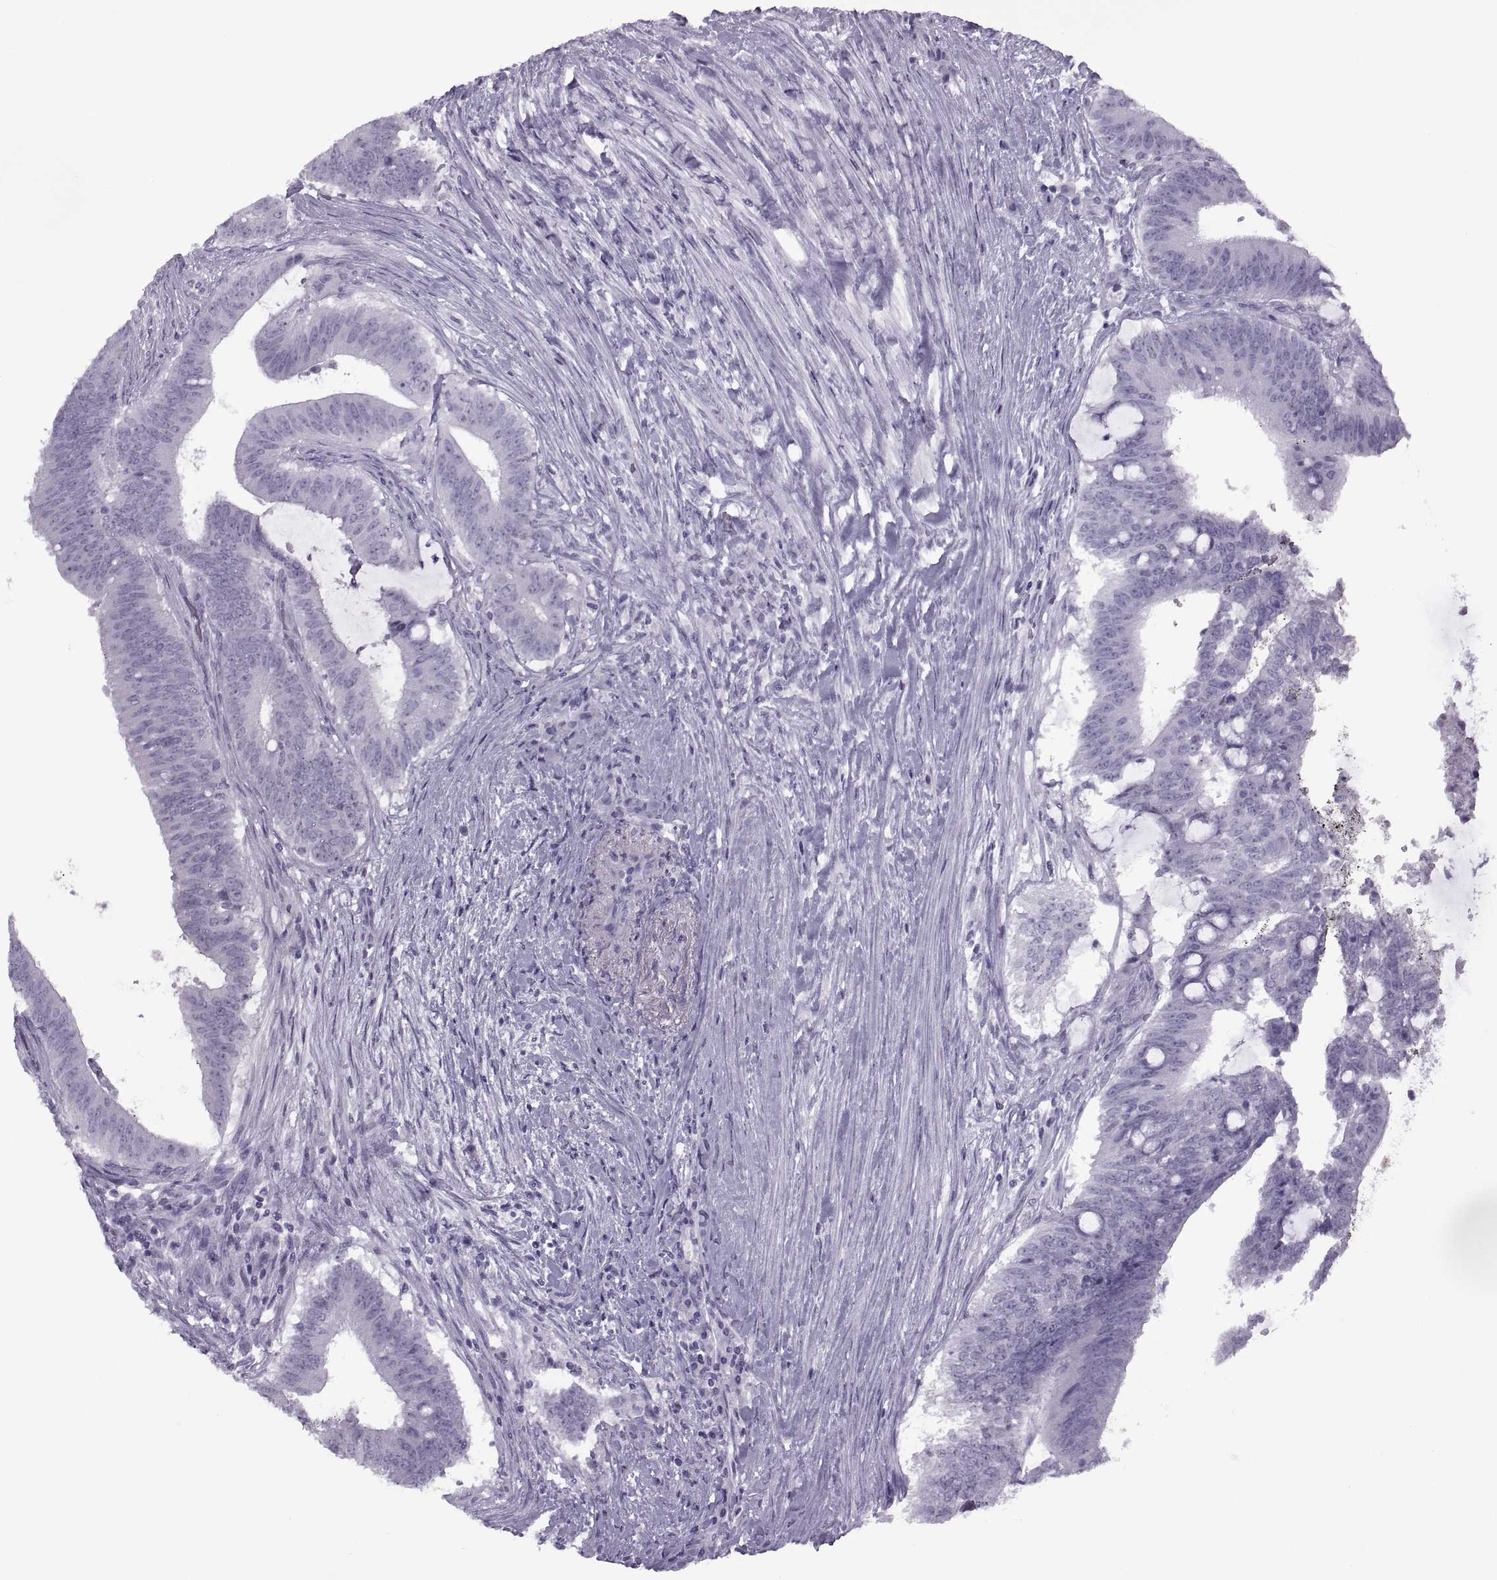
{"staining": {"intensity": "negative", "quantity": "none", "location": "none"}, "tissue": "colorectal cancer", "cell_type": "Tumor cells", "image_type": "cancer", "snomed": [{"axis": "morphology", "description": "Adenocarcinoma, NOS"}, {"axis": "topography", "description": "Colon"}], "caption": "An immunohistochemistry (IHC) histopathology image of colorectal cancer is shown. There is no staining in tumor cells of colorectal cancer.", "gene": "FAM24A", "patient": {"sex": "female", "age": 43}}